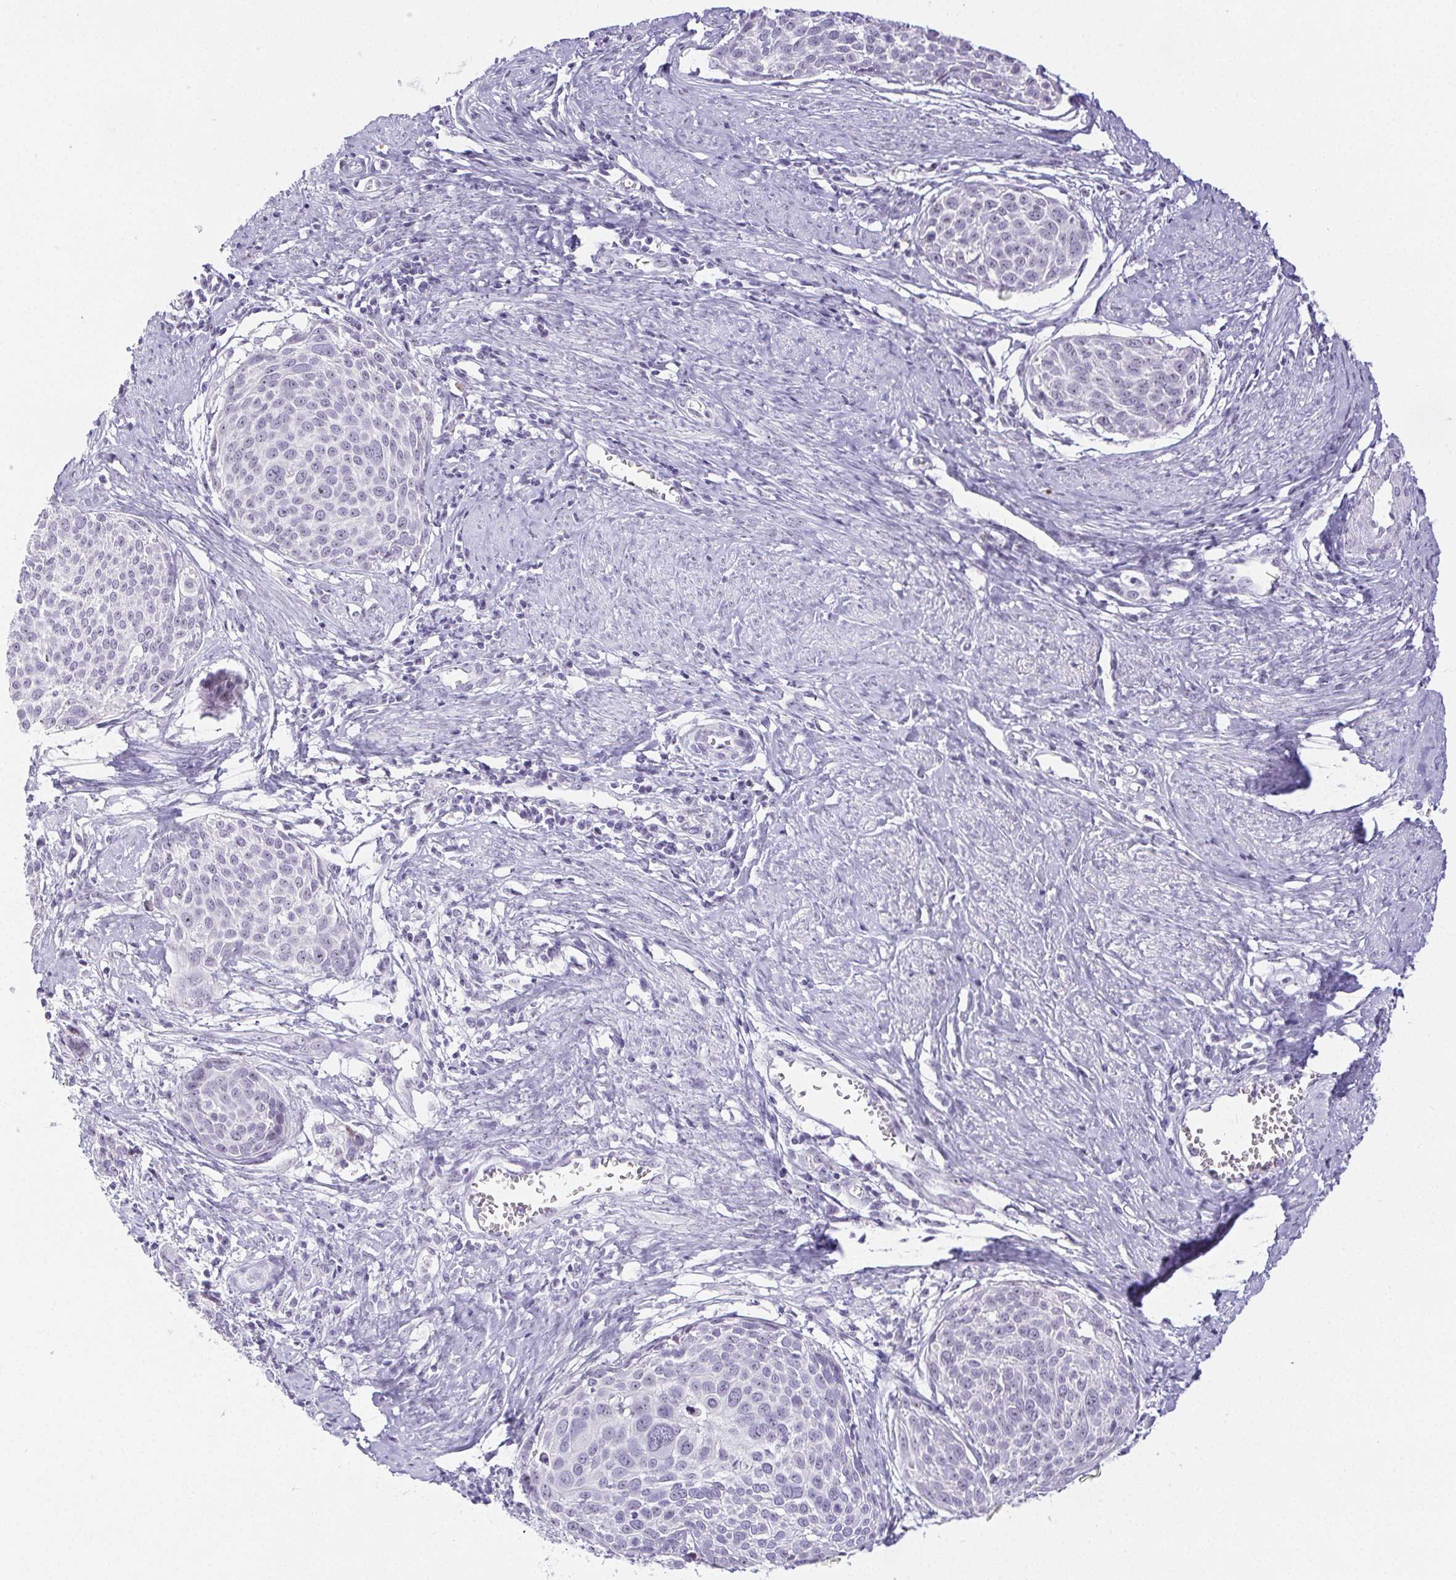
{"staining": {"intensity": "negative", "quantity": "none", "location": "none"}, "tissue": "cervical cancer", "cell_type": "Tumor cells", "image_type": "cancer", "snomed": [{"axis": "morphology", "description": "Squamous cell carcinoma, NOS"}, {"axis": "topography", "description": "Cervix"}], "caption": "Cervical squamous cell carcinoma stained for a protein using immunohistochemistry displays no staining tumor cells.", "gene": "ST8SIA3", "patient": {"sex": "female", "age": 39}}